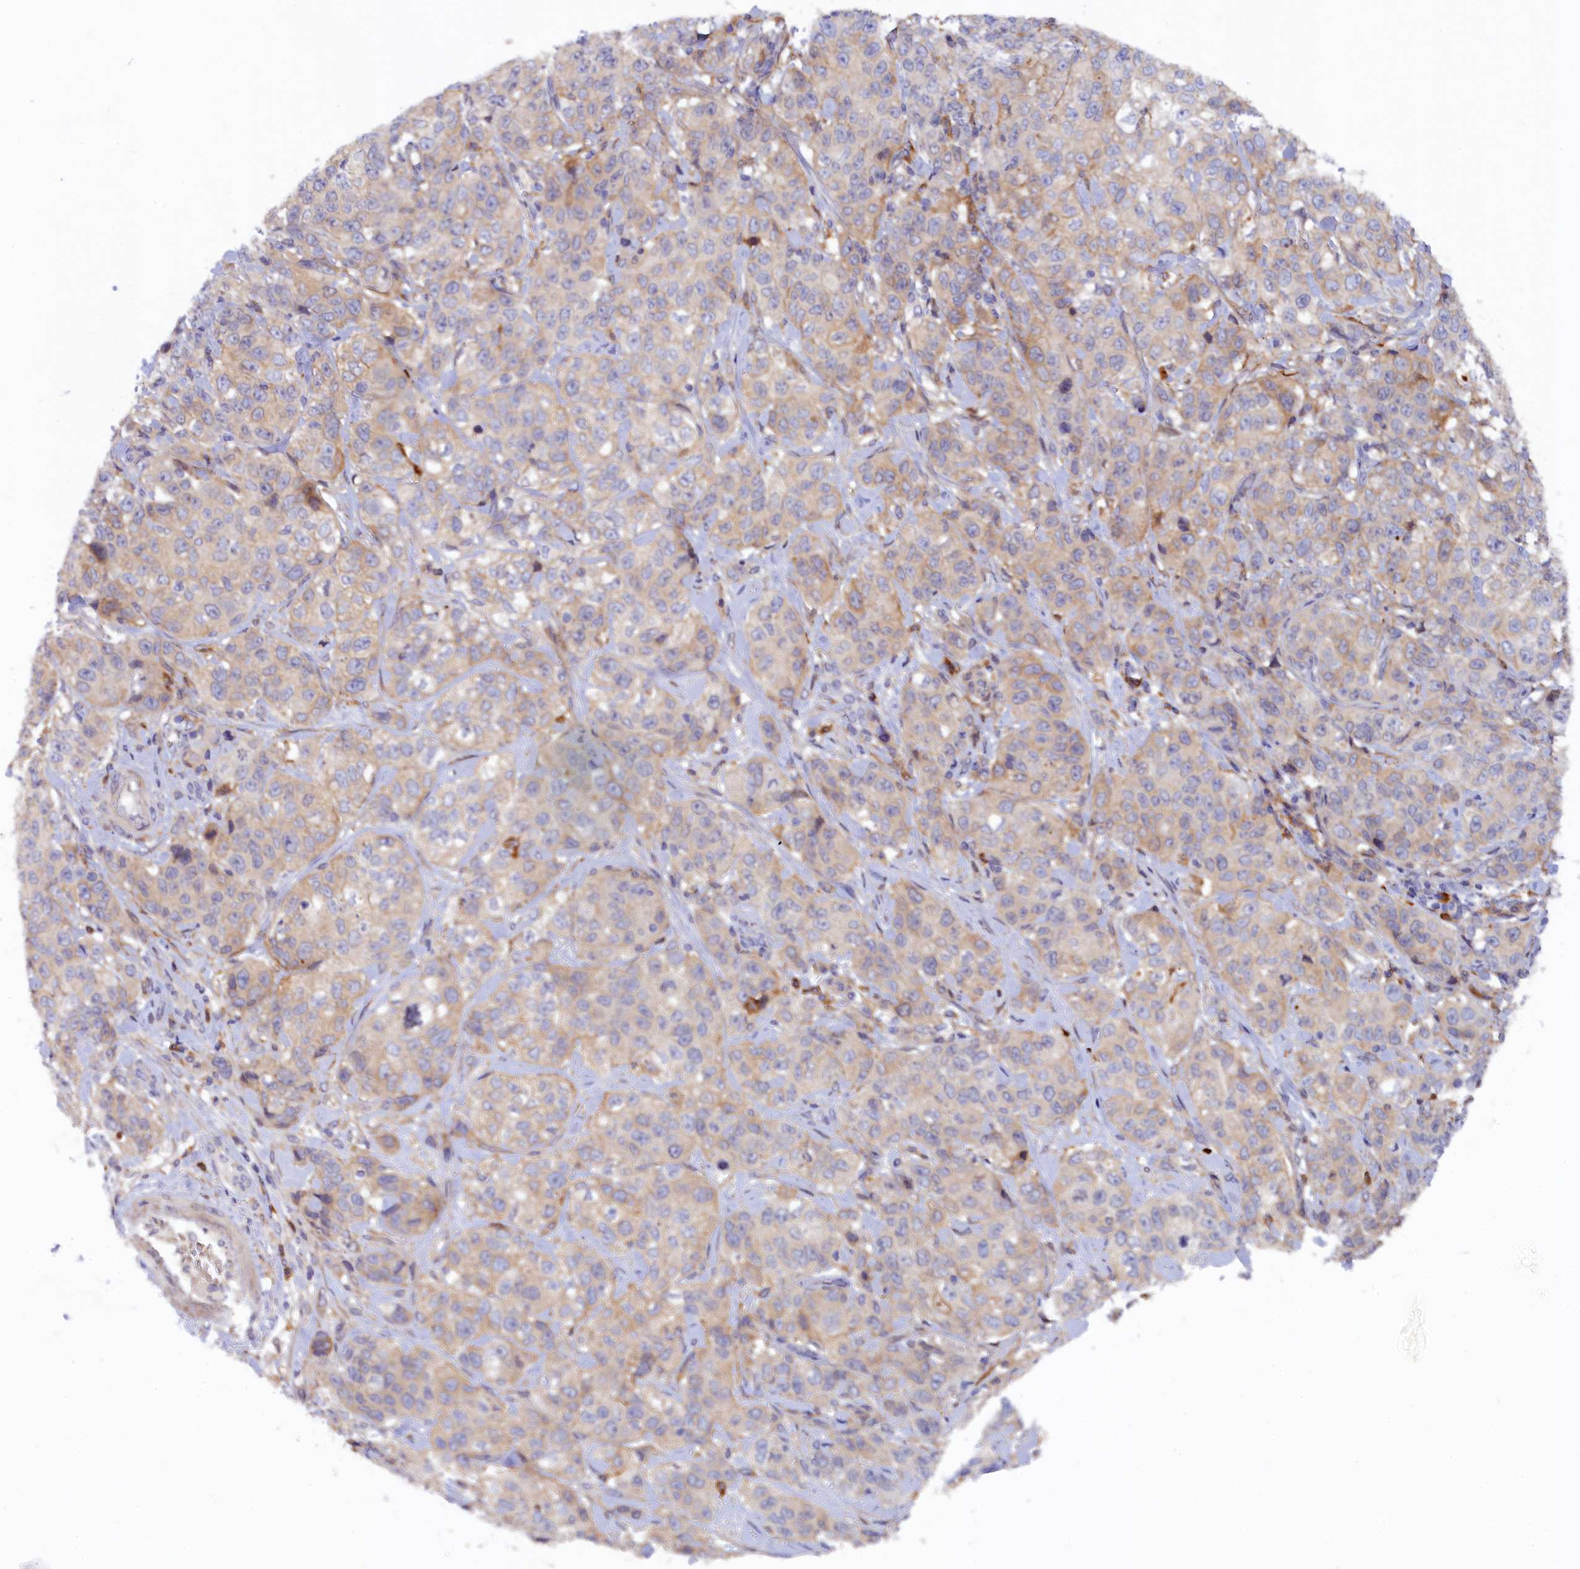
{"staining": {"intensity": "weak", "quantity": "25%-75%", "location": "cytoplasmic/membranous"}, "tissue": "stomach cancer", "cell_type": "Tumor cells", "image_type": "cancer", "snomed": [{"axis": "morphology", "description": "Adenocarcinoma, NOS"}, {"axis": "topography", "description": "Stomach"}], "caption": "Stomach cancer (adenocarcinoma) tissue exhibits weak cytoplasmic/membranous expression in about 25%-75% of tumor cells The staining was performed using DAB (3,3'-diaminobenzidine) to visualize the protein expression in brown, while the nuclei were stained in blue with hematoxylin (Magnification: 20x).", "gene": "FERMT1", "patient": {"sex": "male", "age": 48}}